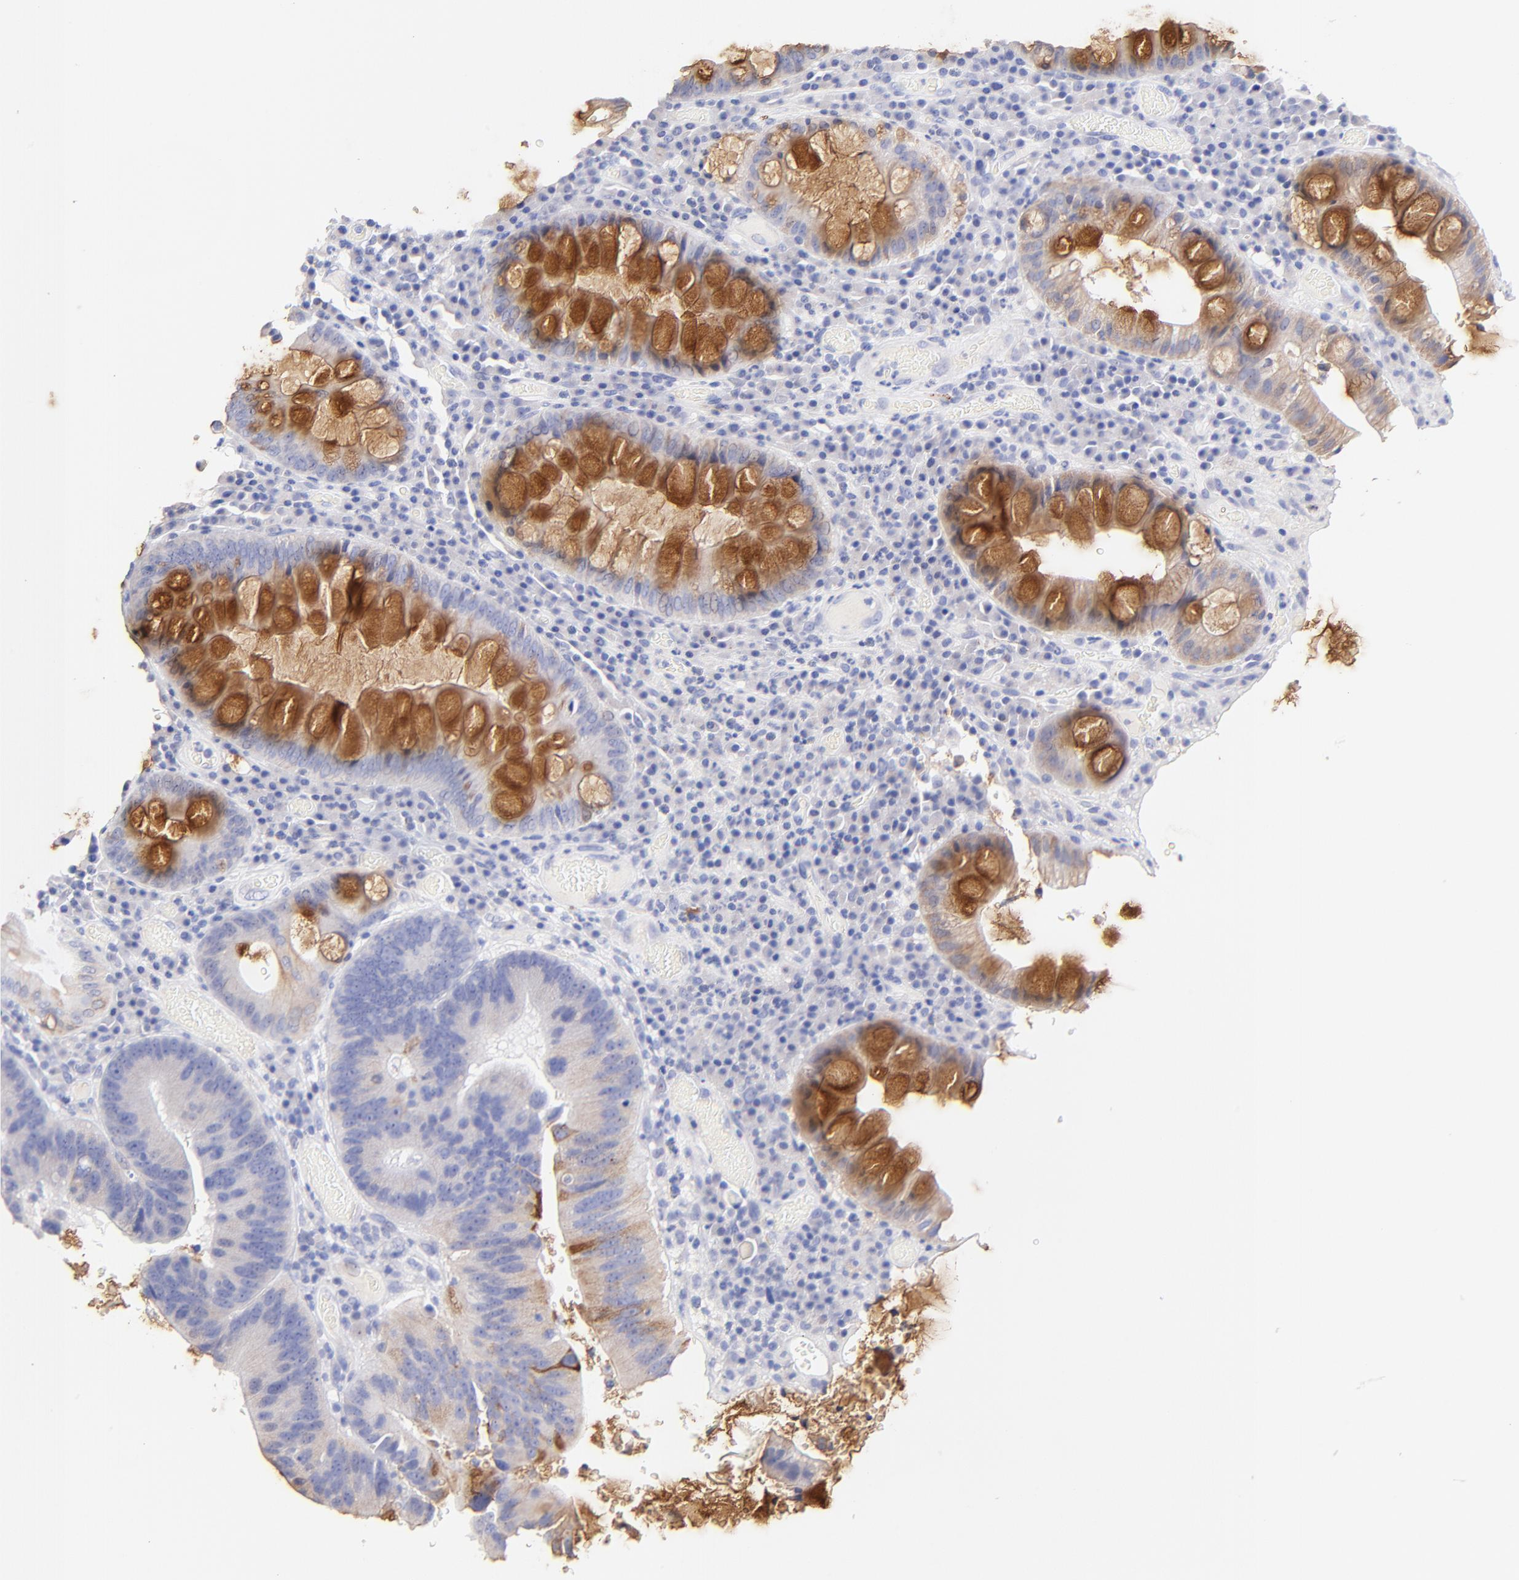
{"staining": {"intensity": "negative", "quantity": "none", "location": "none"}, "tissue": "colorectal cancer", "cell_type": "Tumor cells", "image_type": "cancer", "snomed": [{"axis": "morphology", "description": "Normal tissue, NOS"}, {"axis": "morphology", "description": "Adenocarcinoma, NOS"}, {"axis": "topography", "description": "Colon"}], "caption": "This is an IHC image of adenocarcinoma (colorectal). There is no staining in tumor cells.", "gene": "RAB3A", "patient": {"sex": "female", "age": 78}}